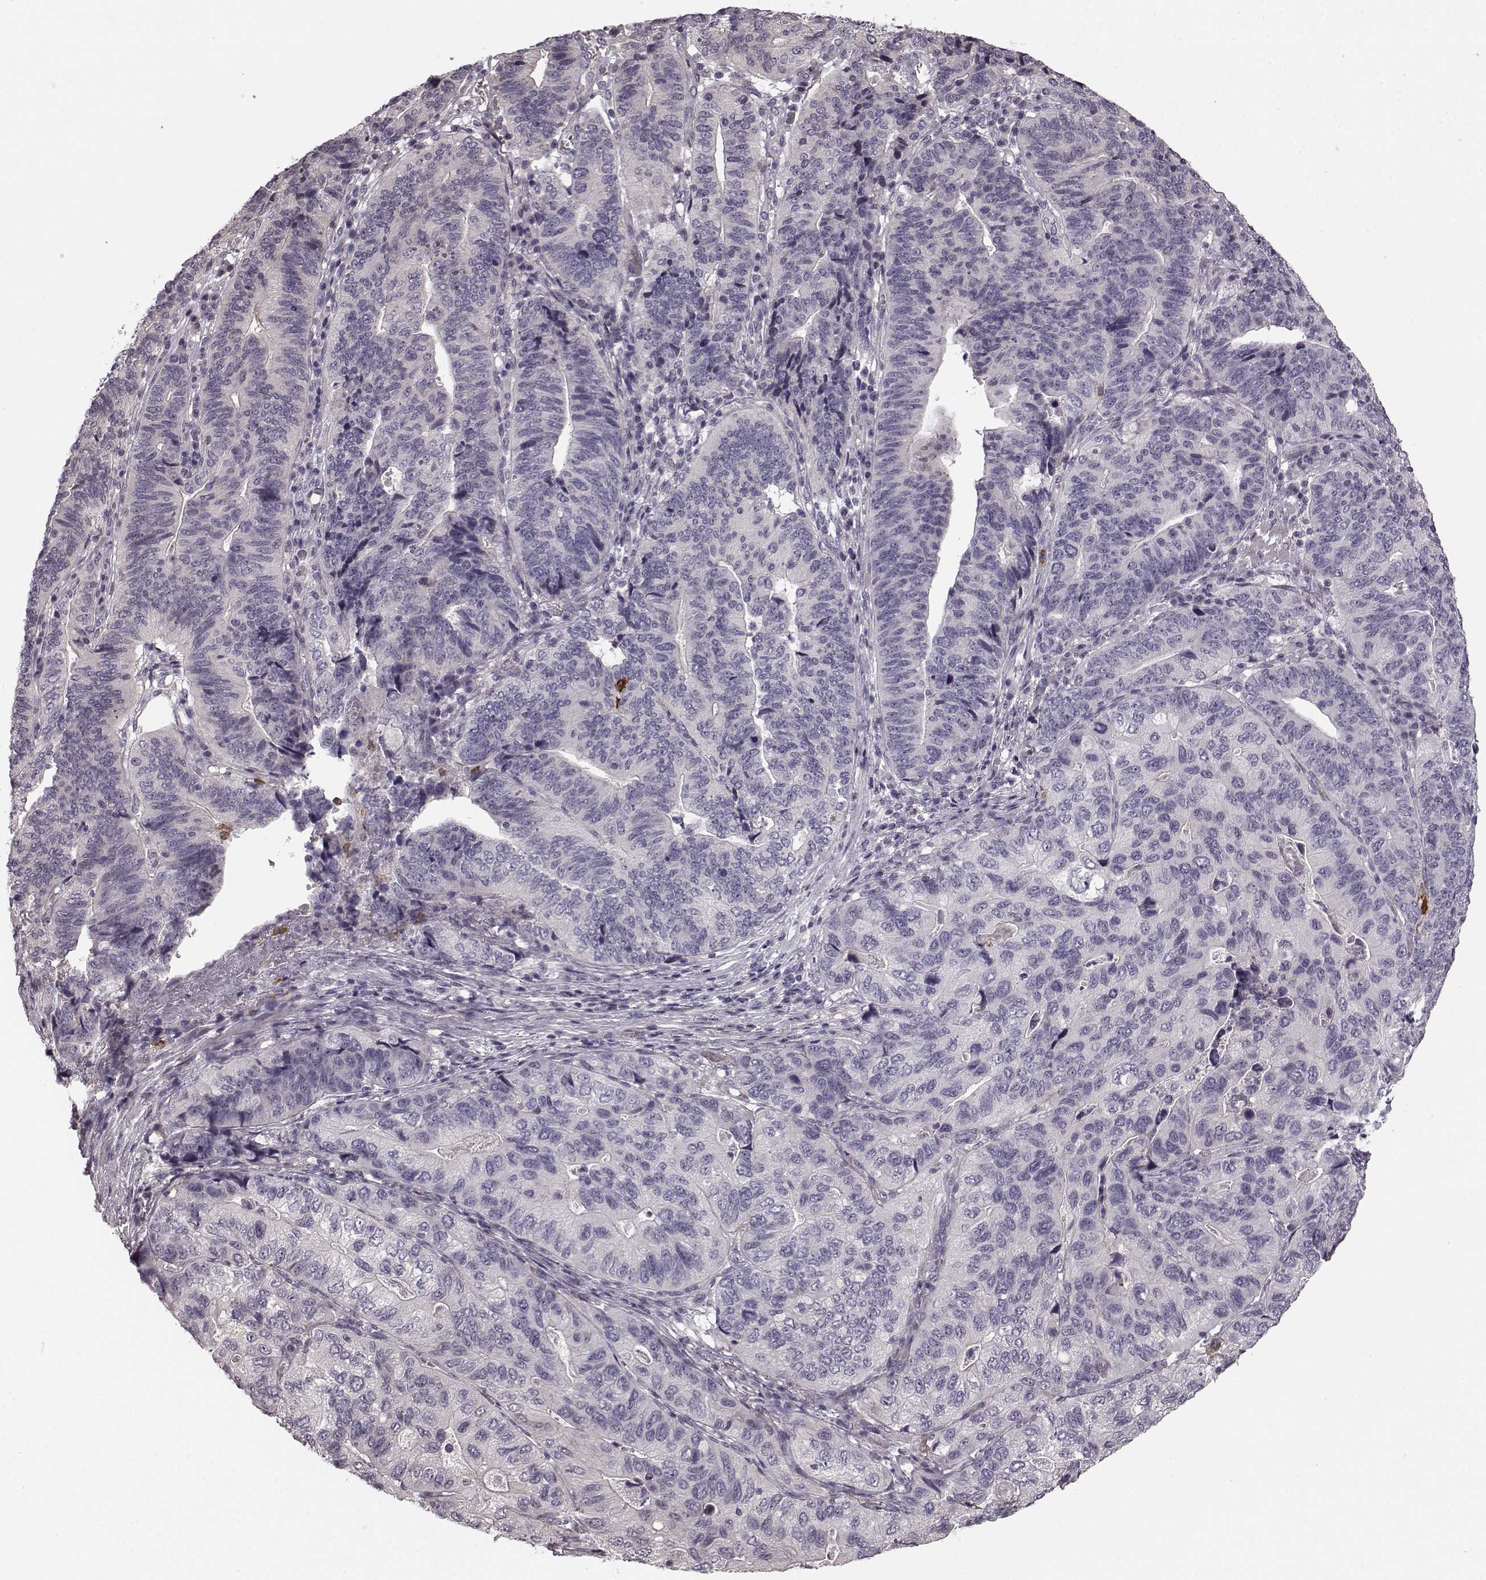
{"staining": {"intensity": "negative", "quantity": "none", "location": "none"}, "tissue": "stomach cancer", "cell_type": "Tumor cells", "image_type": "cancer", "snomed": [{"axis": "morphology", "description": "Adenocarcinoma, NOS"}, {"axis": "topography", "description": "Stomach, upper"}], "caption": "Tumor cells are negative for protein expression in human stomach cancer.", "gene": "CHIT1", "patient": {"sex": "female", "age": 67}}